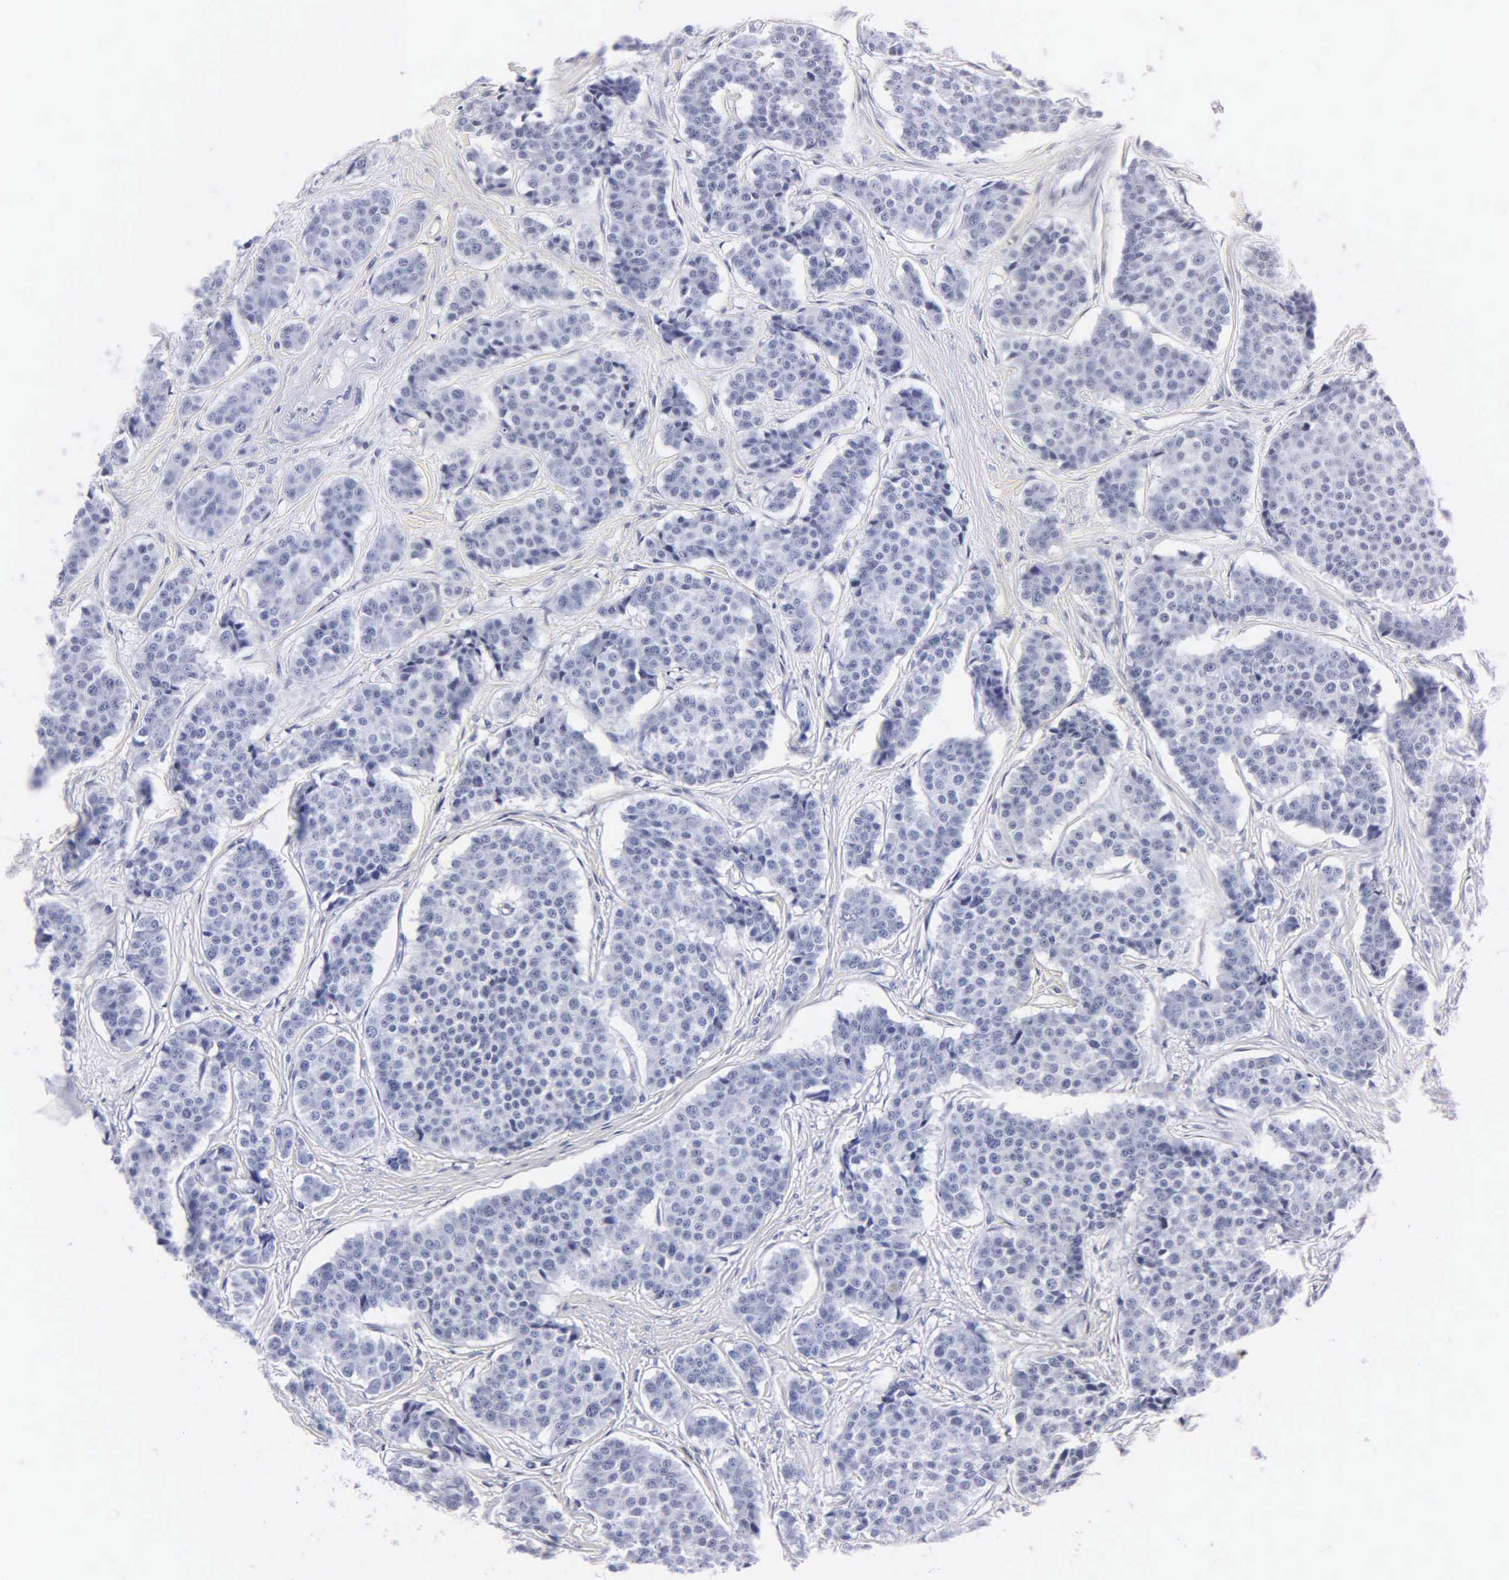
{"staining": {"intensity": "negative", "quantity": "none", "location": "none"}, "tissue": "carcinoid", "cell_type": "Tumor cells", "image_type": "cancer", "snomed": [{"axis": "morphology", "description": "Carcinoid, malignant, NOS"}, {"axis": "topography", "description": "Small intestine"}], "caption": "Malignant carcinoid was stained to show a protein in brown. There is no significant staining in tumor cells.", "gene": "MB", "patient": {"sex": "male", "age": 60}}